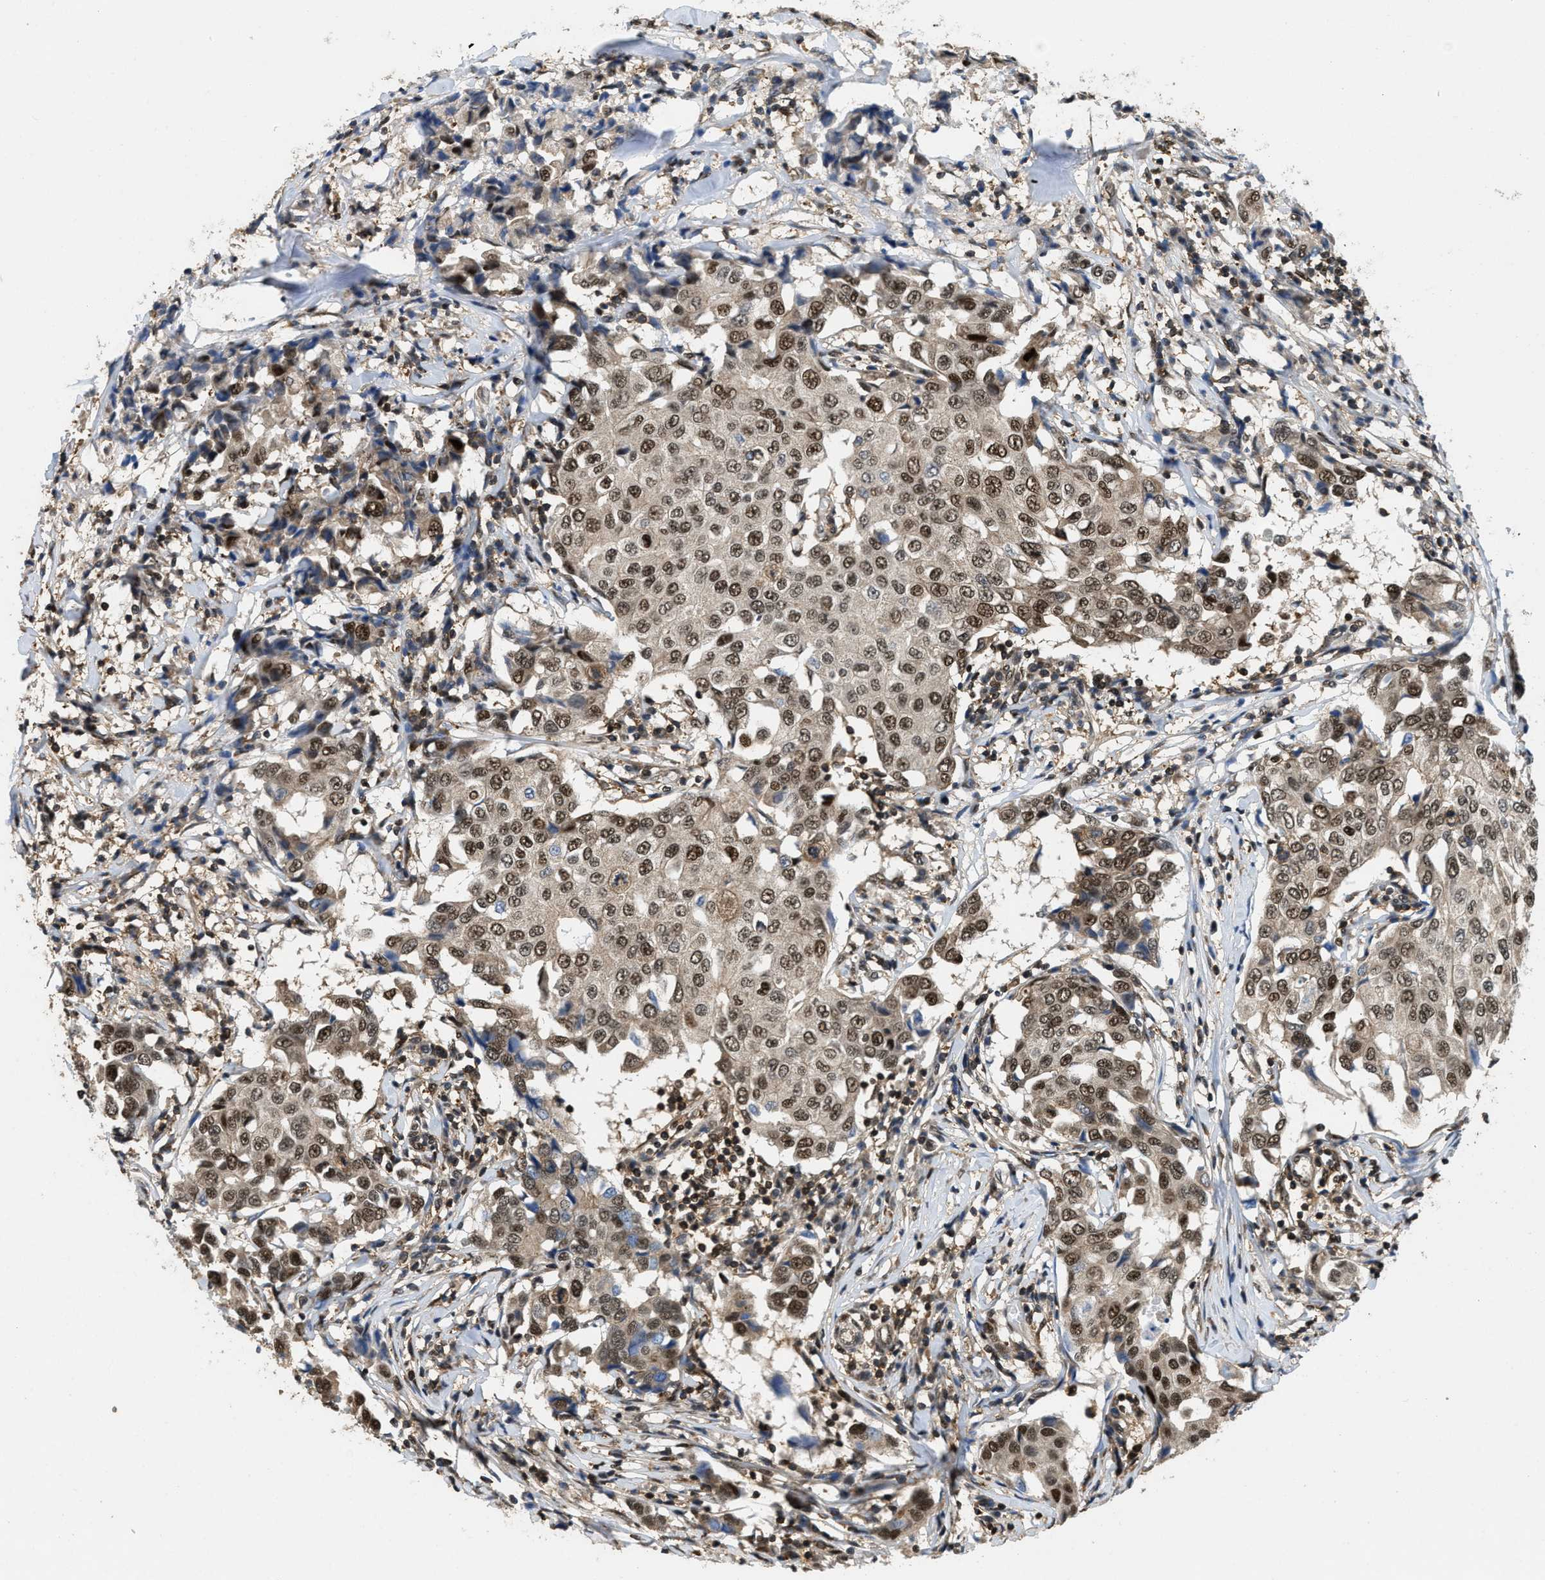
{"staining": {"intensity": "moderate", "quantity": ">75%", "location": "cytoplasmic/membranous,nuclear"}, "tissue": "breast cancer", "cell_type": "Tumor cells", "image_type": "cancer", "snomed": [{"axis": "morphology", "description": "Duct carcinoma"}, {"axis": "topography", "description": "Breast"}], "caption": "Tumor cells show moderate cytoplasmic/membranous and nuclear staining in approximately >75% of cells in breast cancer.", "gene": "ATF7IP", "patient": {"sex": "female", "age": 80}}